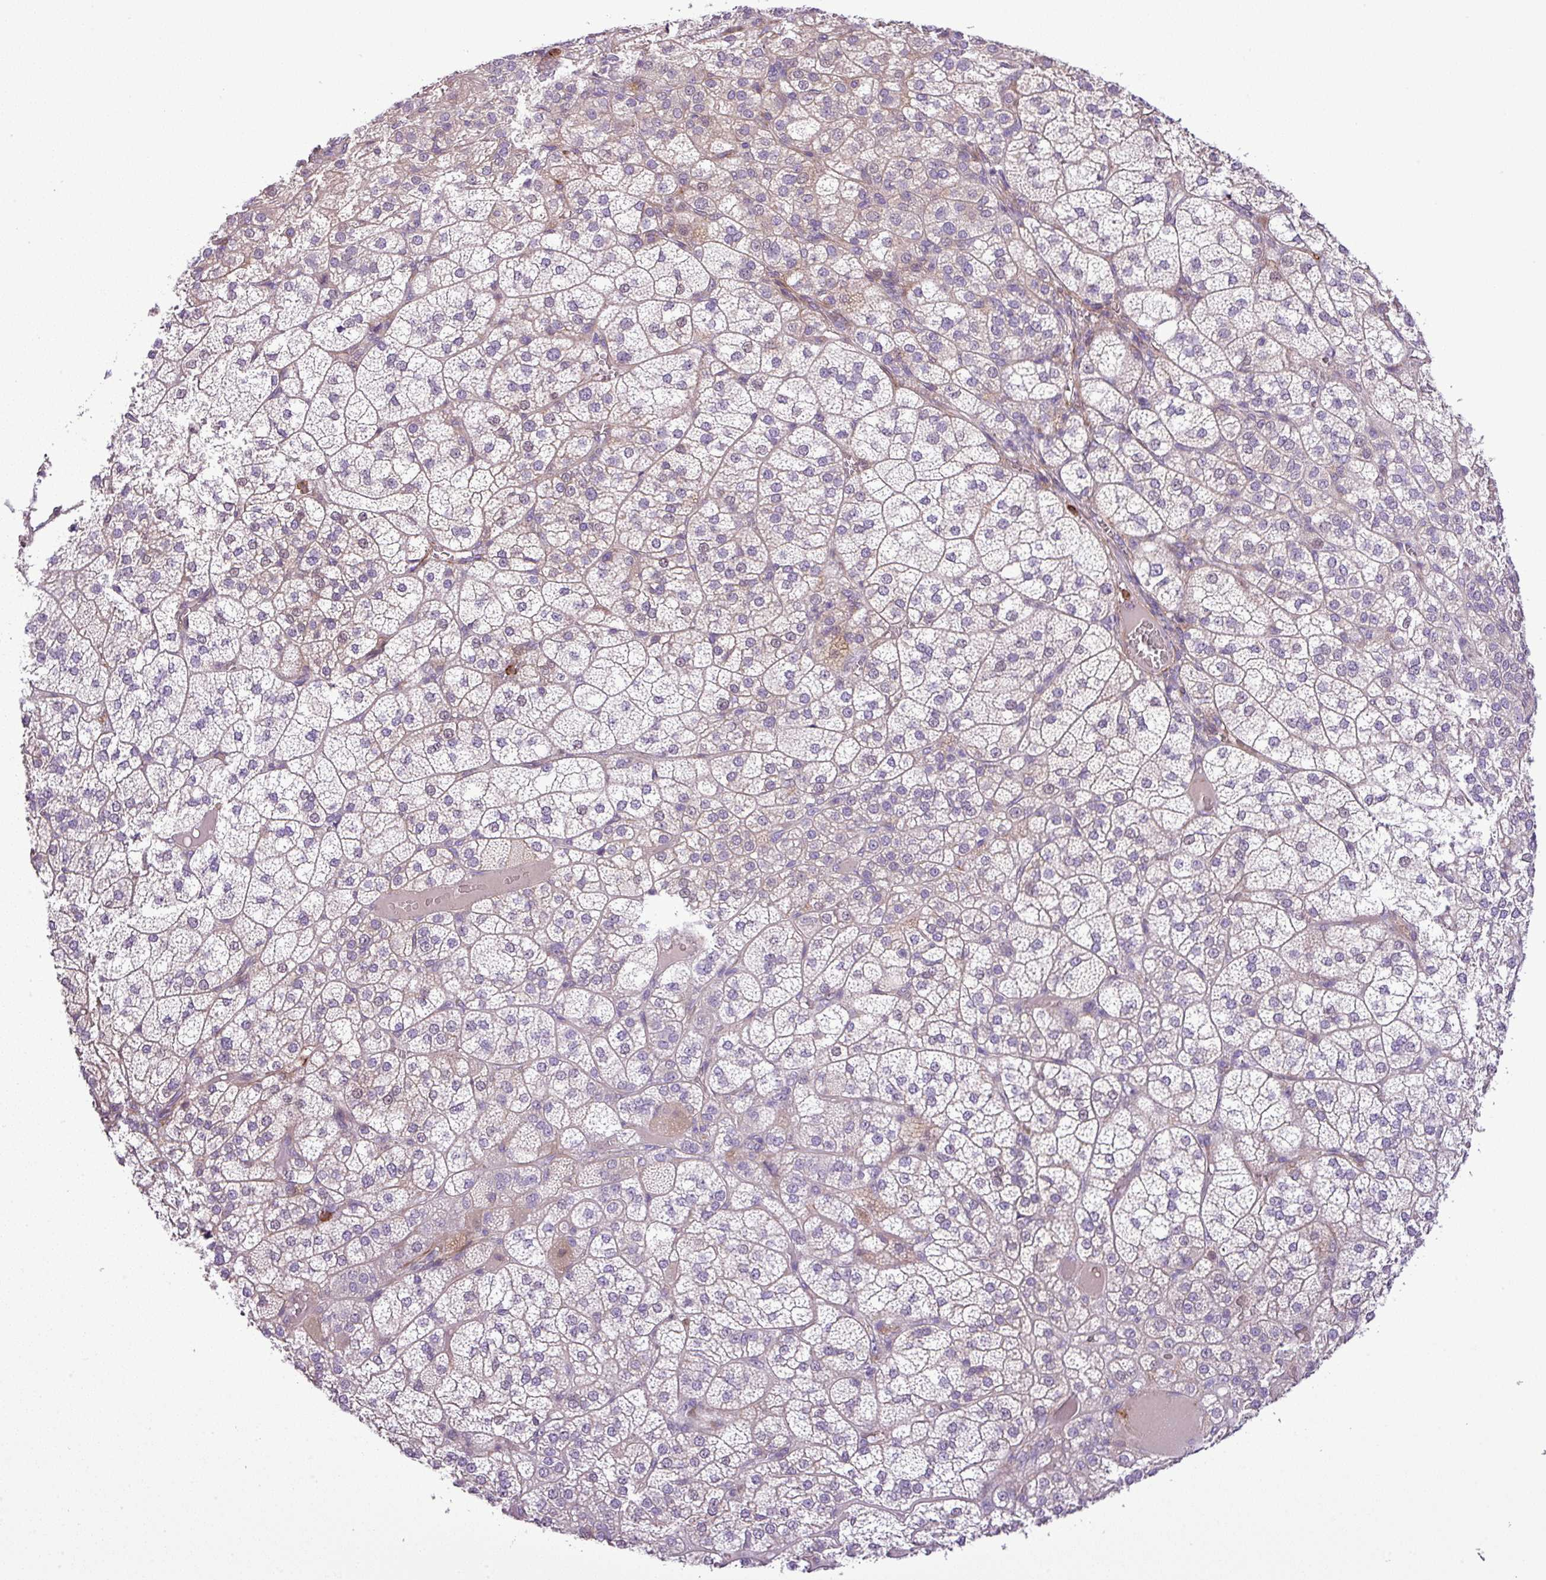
{"staining": {"intensity": "moderate", "quantity": "<25%", "location": "cytoplasmic/membranous,nuclear"}, "tissue": "adrenal gland", "cell_type": "Glandular cells", "image_type": "normal", "snomed": [{"axis": "morphology", "description": "Normal tissue, NOS"}, {"axis": "topography", "description": "Adrenal gland"}], "caption": "Approximately <25% of glandular cells in normal human adrenal gland show moderate cytoplasmic/membranous,nuclear protein expression as visualized by brown immunohistochemical staining.", "gene": "NBEAL2", "patient": {"sex": "female", "age": 60}}